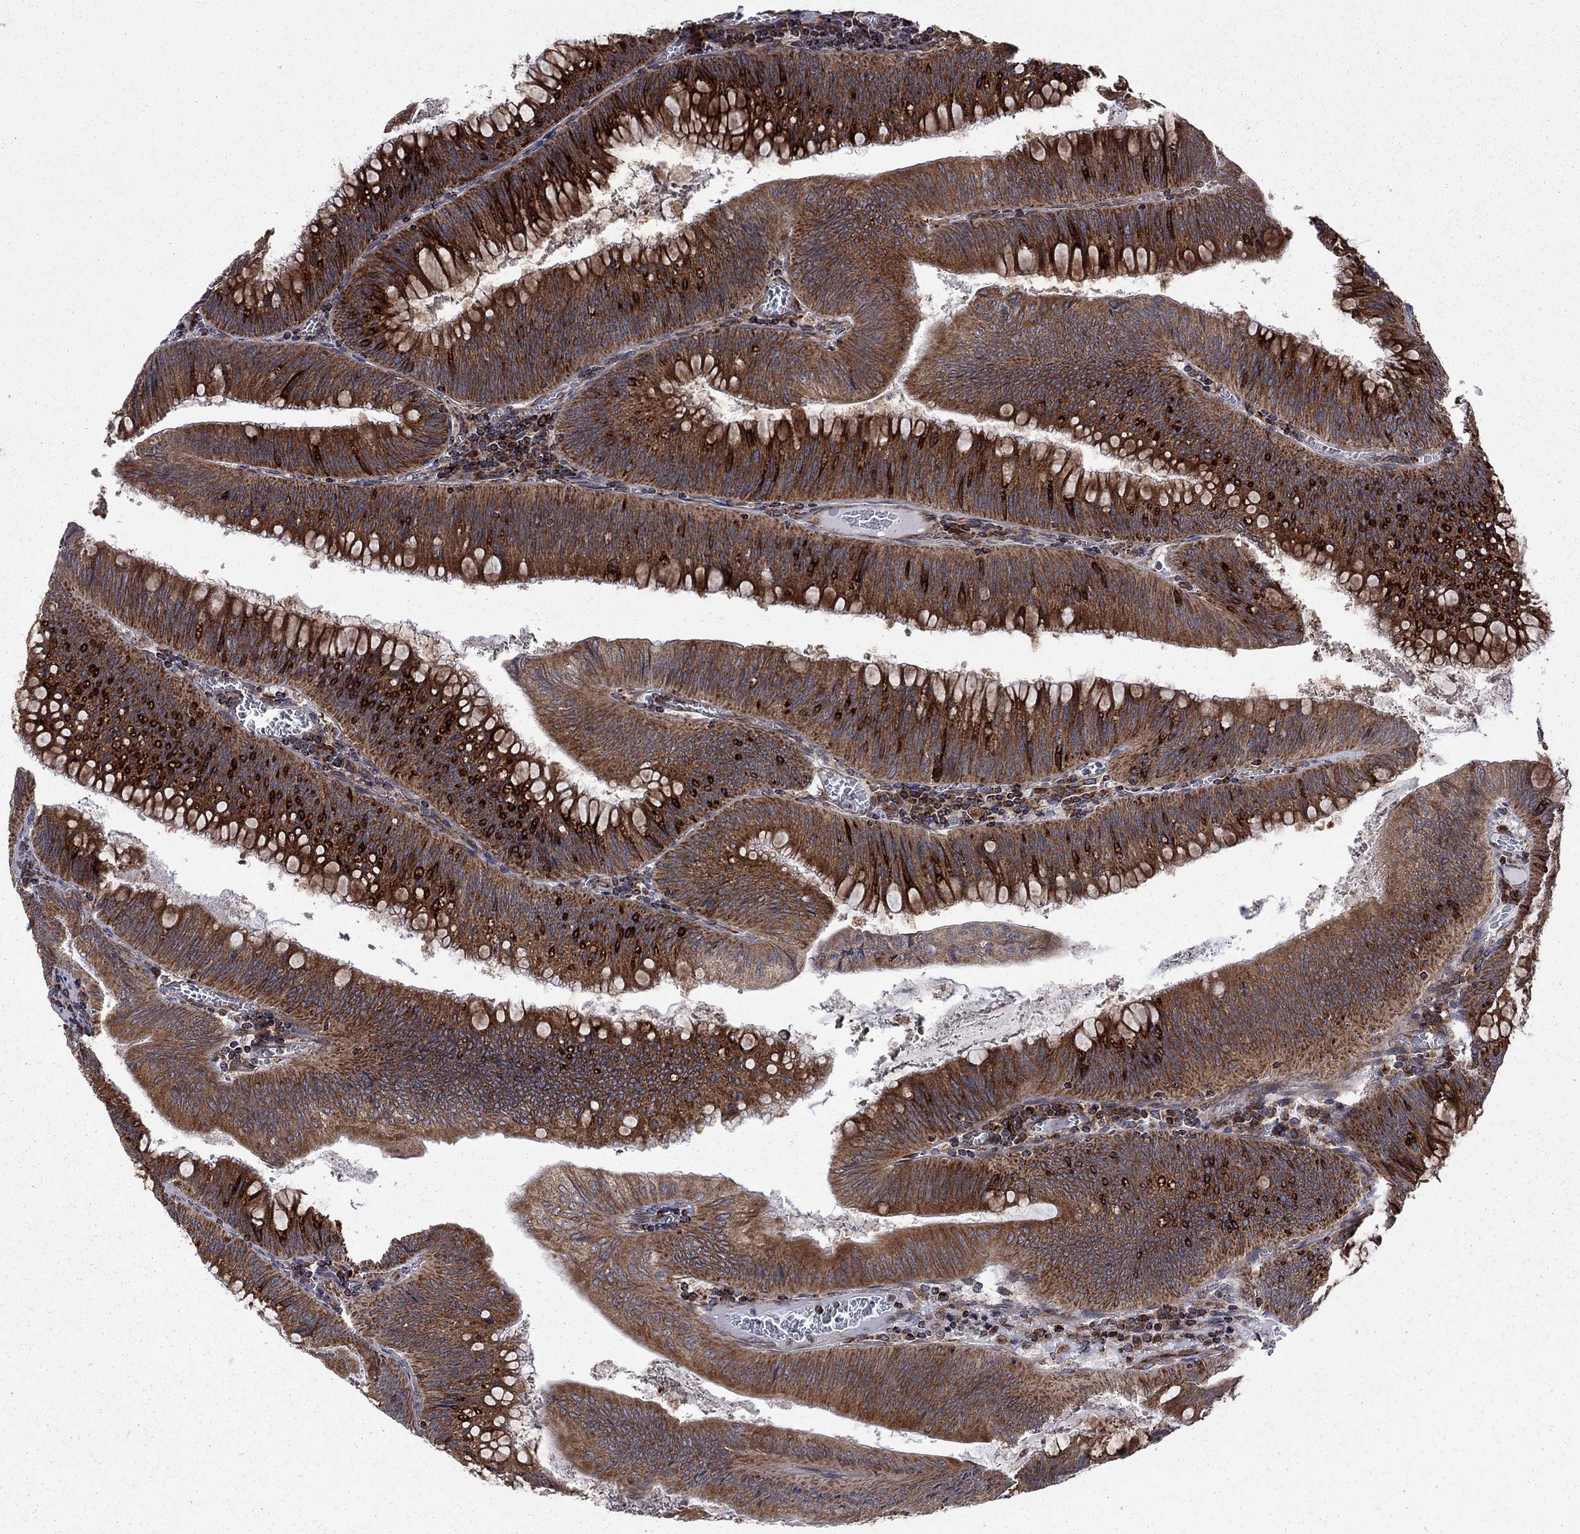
{"staining": {"intensity": "strong", "quantity": "25%-75%", "location": "cytoplasmic/membranous"}, "tissue": "colorectal cancer", "cell_type": "Tumor cells", "image_type": "cancer", "snomed": [{"axis": "morphology", "description": "Adenocarcinoma, NOS"}, {"axis": "topography", "description": "Rectum"}], "caption": "The immunohistochemical stain labels strong cytoplasmic/membranous staining in tumor cells of colorectal cancer (adenocarcinoma) tissue. The protein of interest is stained brown, and the nuclei are stained in blue (DAB (3,3'-diaminobenzidine) IHC with brightfield microscopy, high magnification).", "gene": "CLPTM1", "patient": {"sex": "female", "age": 72}}